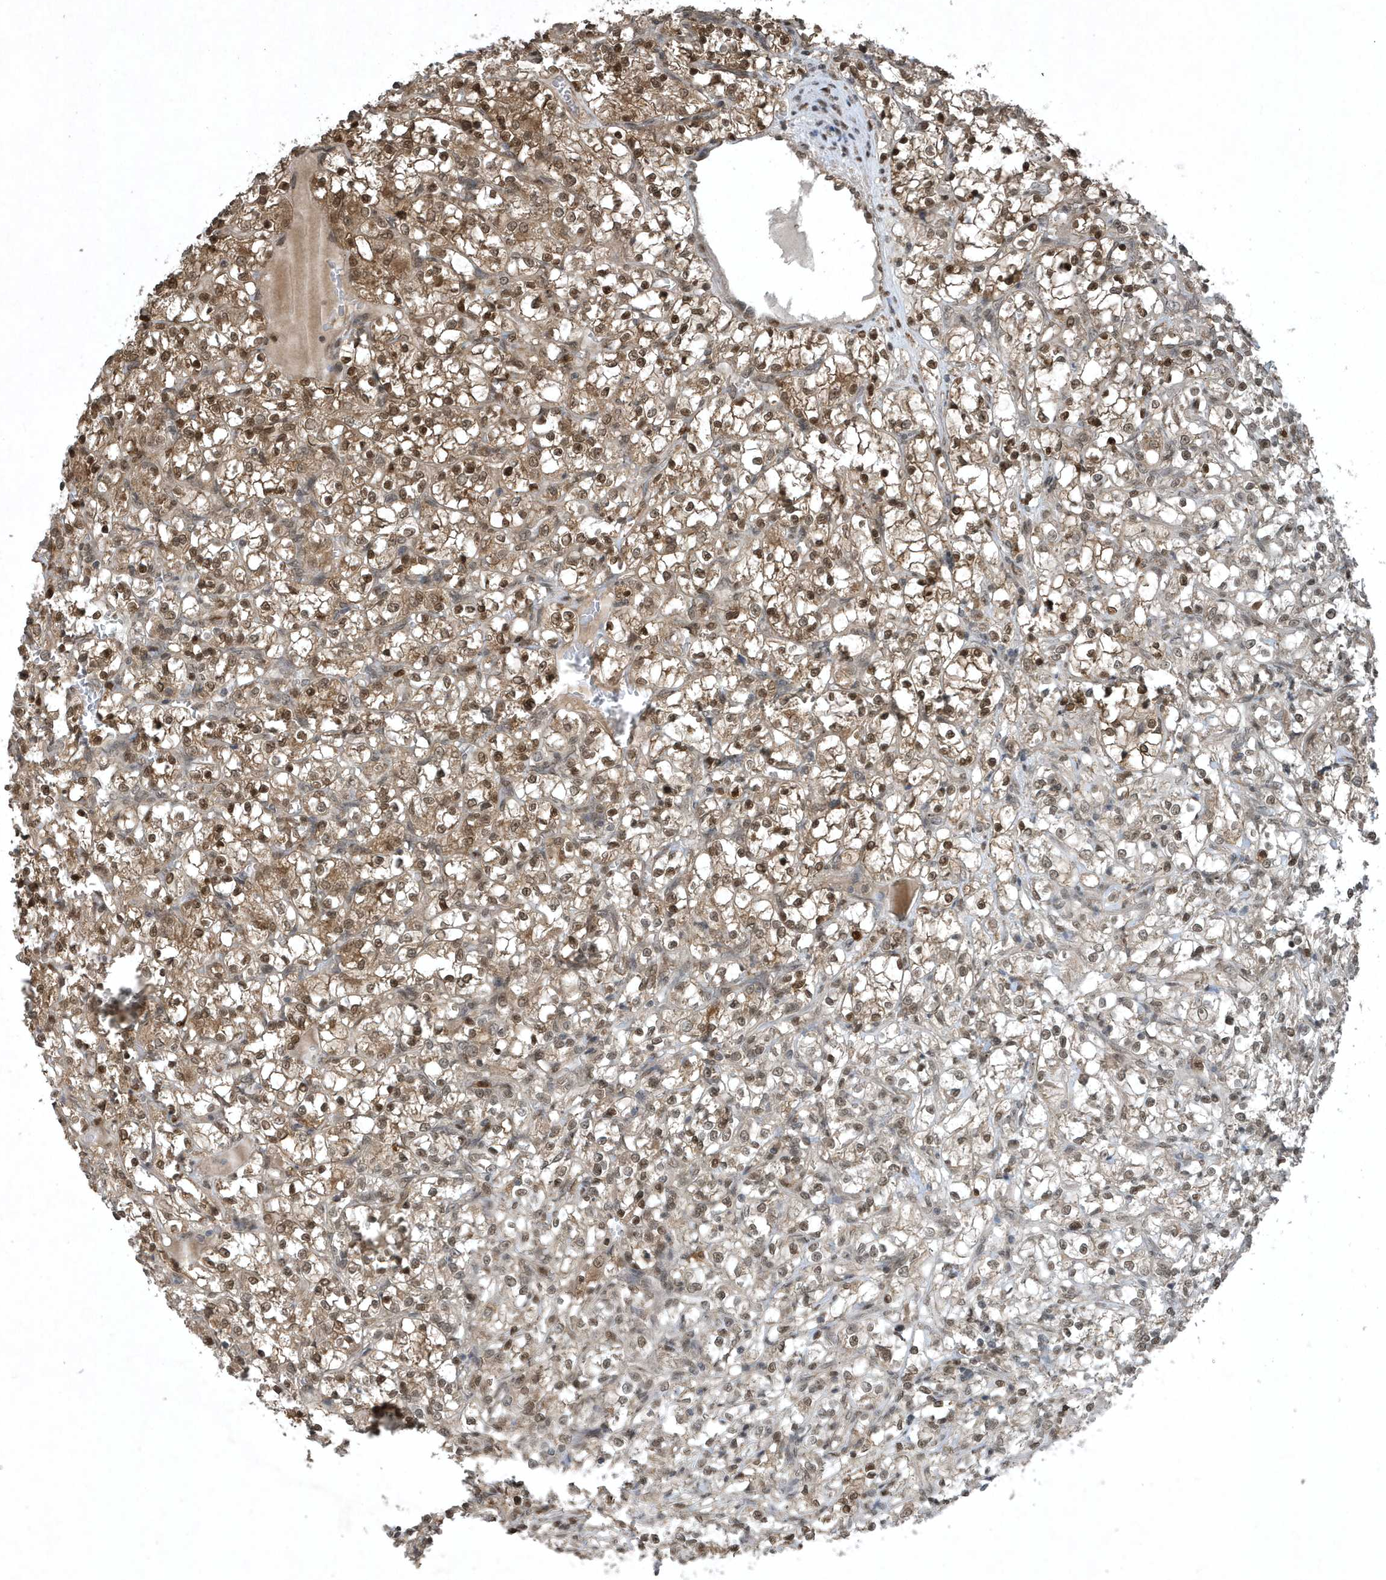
{"staining": {"intensity": "moderate", "quantity": ">75%", "location": "cytoplasmic/membranous,nuclear"}, "tissue": "renal cancer", "cell_type": "Tumor cells", "image_type": "cancer", "snomed": [{"axis": "morphology", "description": "Adenocarcinoma, NOS"}, {"axis": "topography", "description": "Kidney"}], "caption": "Immunohistochemistry (IHC) (DAB (3,3'-diaminobenzidine)) staining of renal adenocarcinoma demonstrates moderate cytoplasmic/membranous and nuclear protein positivity in about >75% of tumor cells. The protein is stained brown, and the nuclei are stained in blue (DAB IHC with brightfield microscopy, high magnification).", "gene": "HSPA1A", "patient": {"sex": "female", "age": 69}}